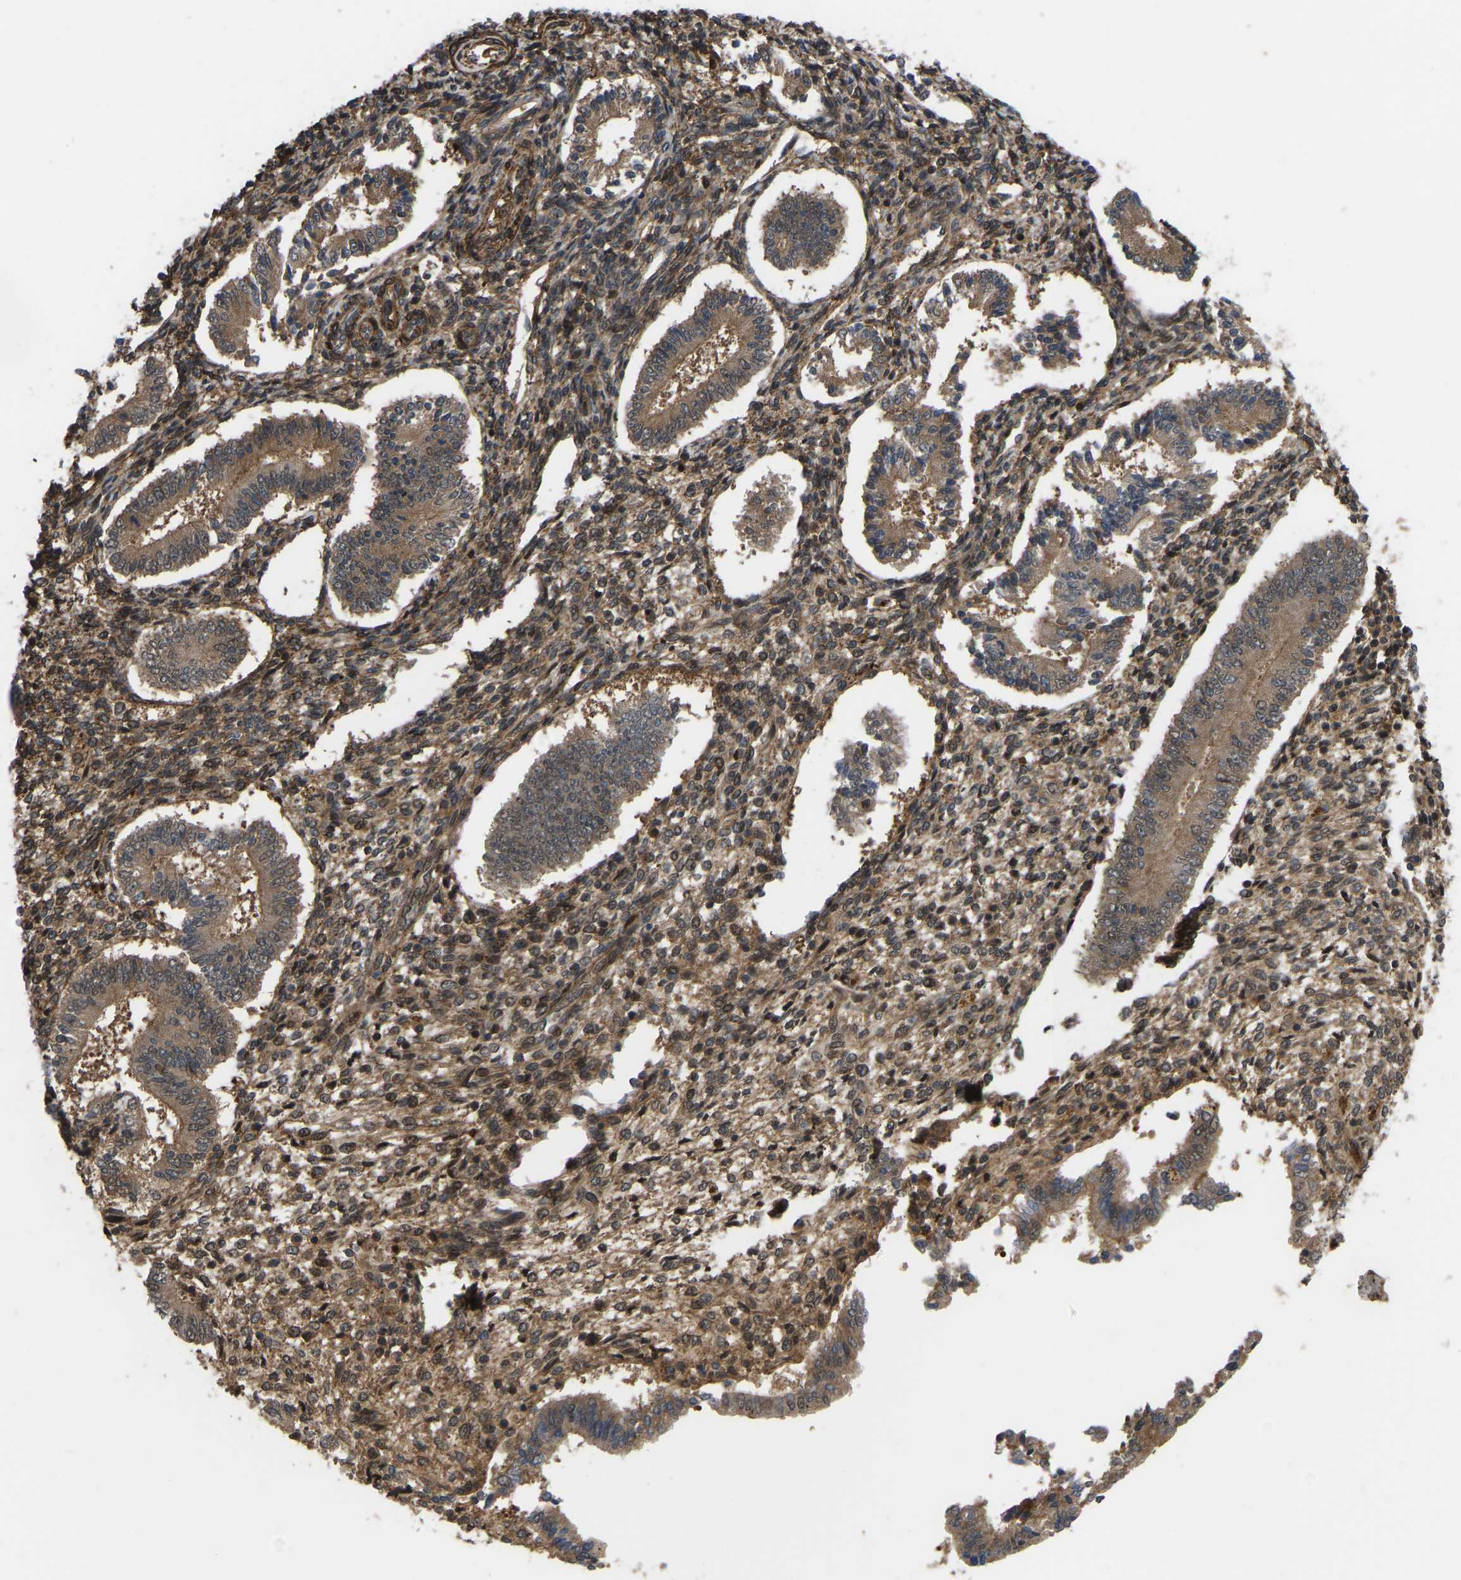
{"staining": {"intensity": "moderate", "quantity": ">75%", "location": "cytoplasmic/membranous,nuclear"}, "tissue": "endometrium", "cell_type": "Cells in endometrial stroma", "image_type": "normal", "snomed": [{"axis": "morphology", "description": "Normal tissue, NOS"}, {"axis": "topography", "description": "Endometrium"}], "caption": "This is a photomicrograph of IHC staining of normal endometrium, which shows moderate expression in the cytoplasmic/membranous,nuclear of cells in endometrial stroma.", "gene": "CYP7B1", "patient": {"sex": "female", "age": 42}}